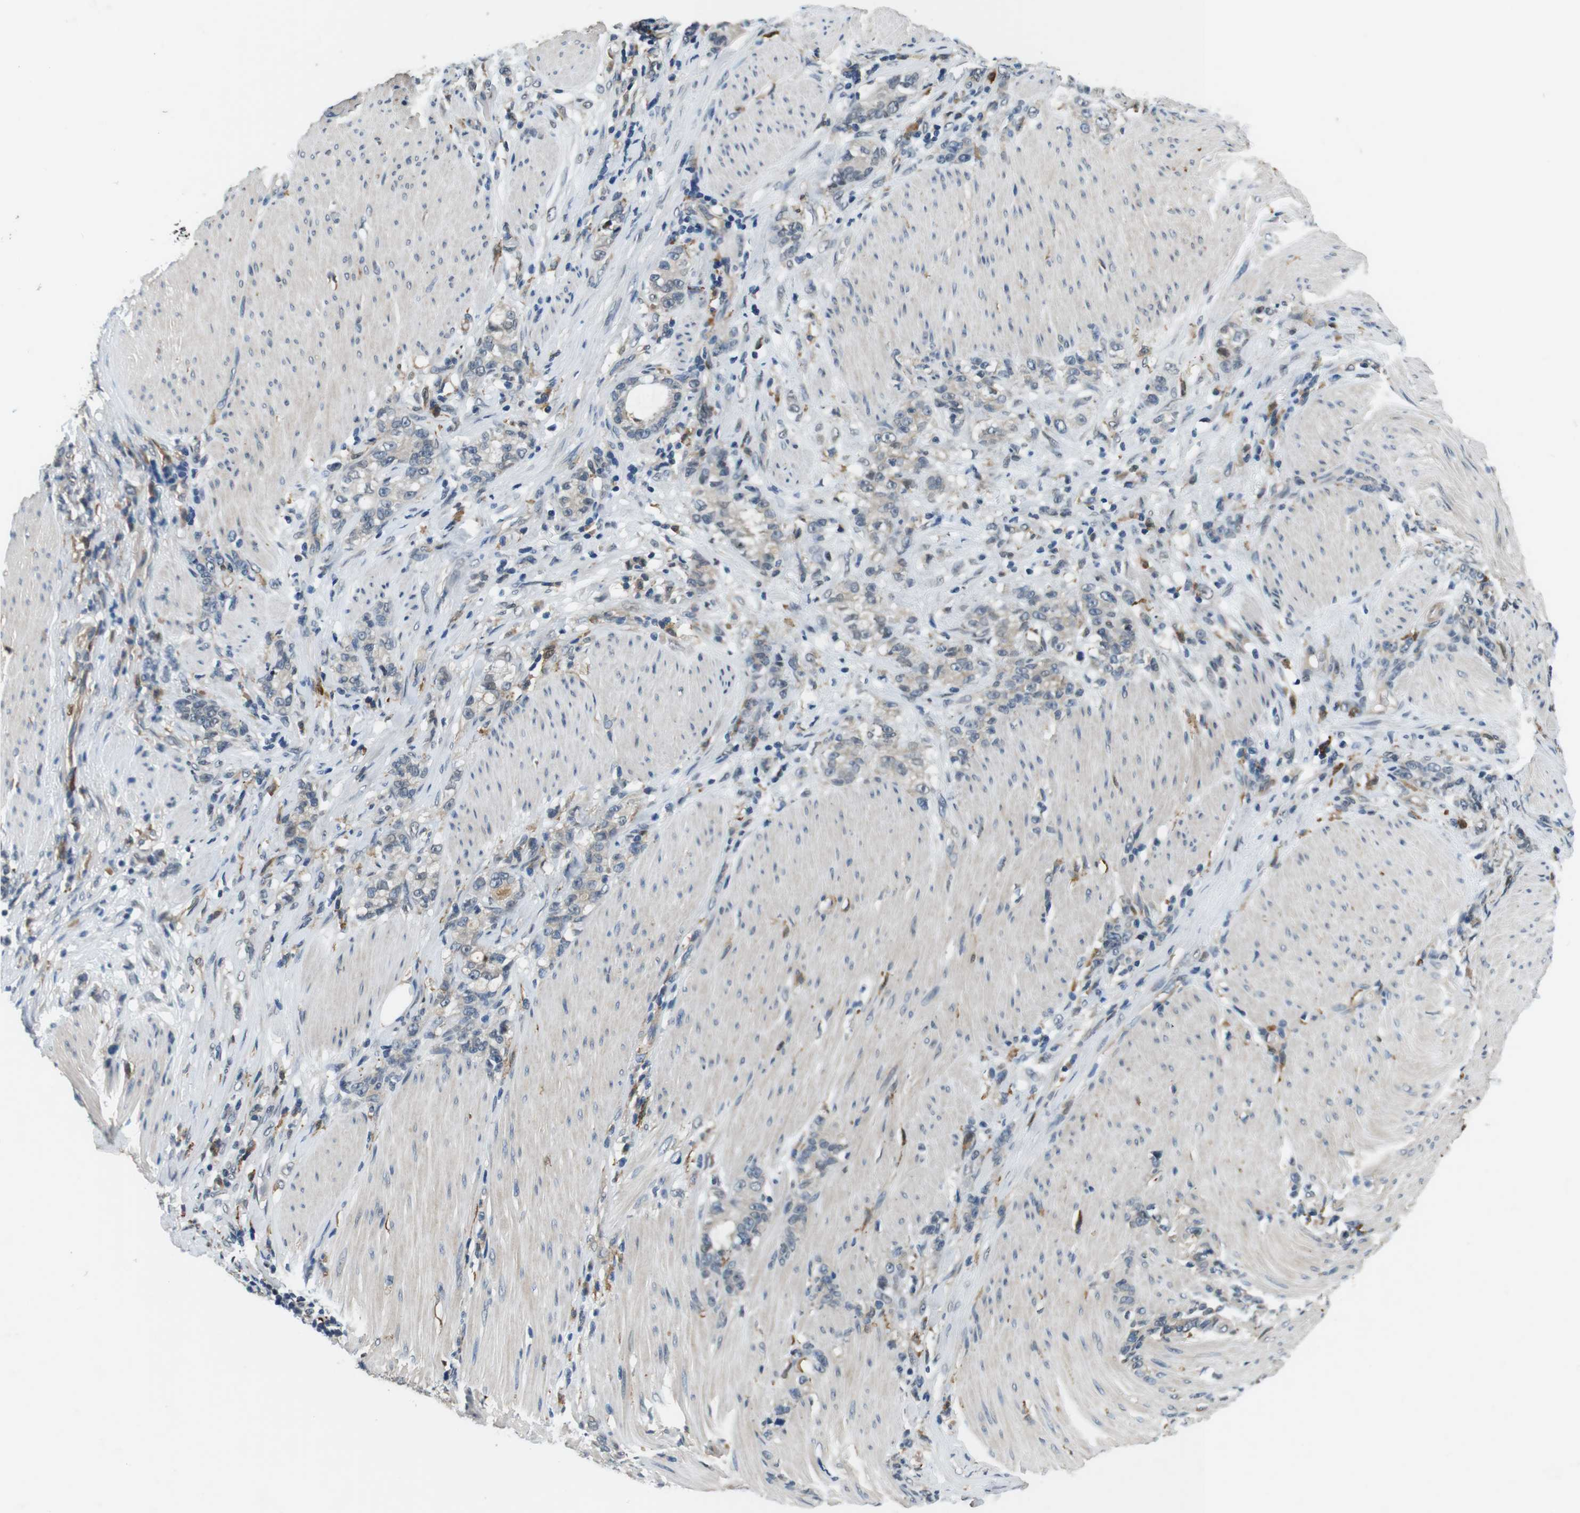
{"staining": {"intensity": "negative", "quantity": "none", "location": "none"}, "tissue": "stomach cancer", "cell_type": "Tumor cells", "image_type": "cancer", "snomed": [{"axis": "morphology", "description": "Adenocarcinoma, NOS"}, {"axis": "topography", "description": "Stomach, lower"}], "caption": "Tumor cells are negative for brown protein staining in stomach cancer (adenocarcinoma). (Immunohistochemistry, brightfield microscopy, high magnification).", "gene": "CD163L1", "patient": {"sex": "male", "age": 88}}